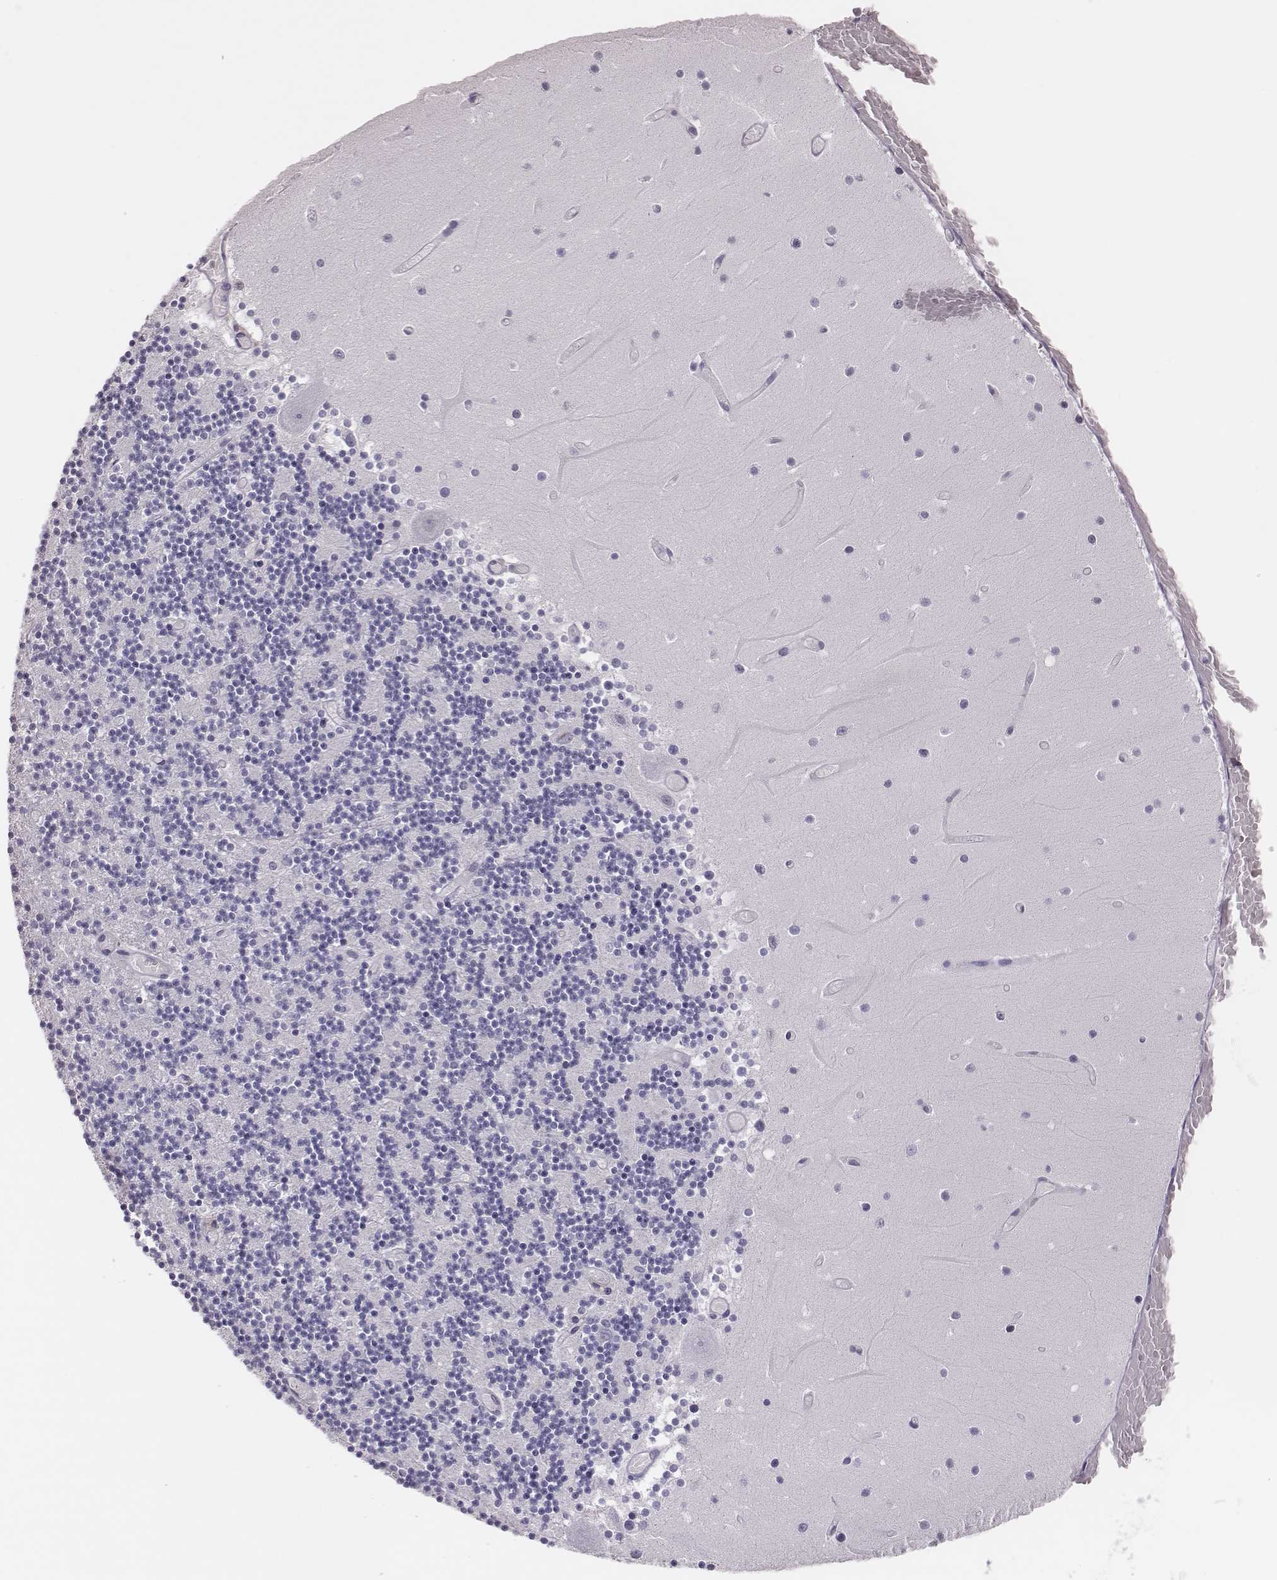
{"staining": {"intensity": "negative", "quantity": "none", "location": "none"}, "tissue": "cerebellum", "cell_type": "Cells in granular layer", "image_type": "normal", "snomed": [{"axis": "morphology", "description": "Normal tissue, NOS"}, {"axis": "topography", "description": "Cerebellum"}], "caption": "This is an immunohistochemistry (IHC) image of unremarkable cerebellum. There is no expression in cells in granular layer.", "gene": "H1", "patient": {"sex": "female", "age": 28}}